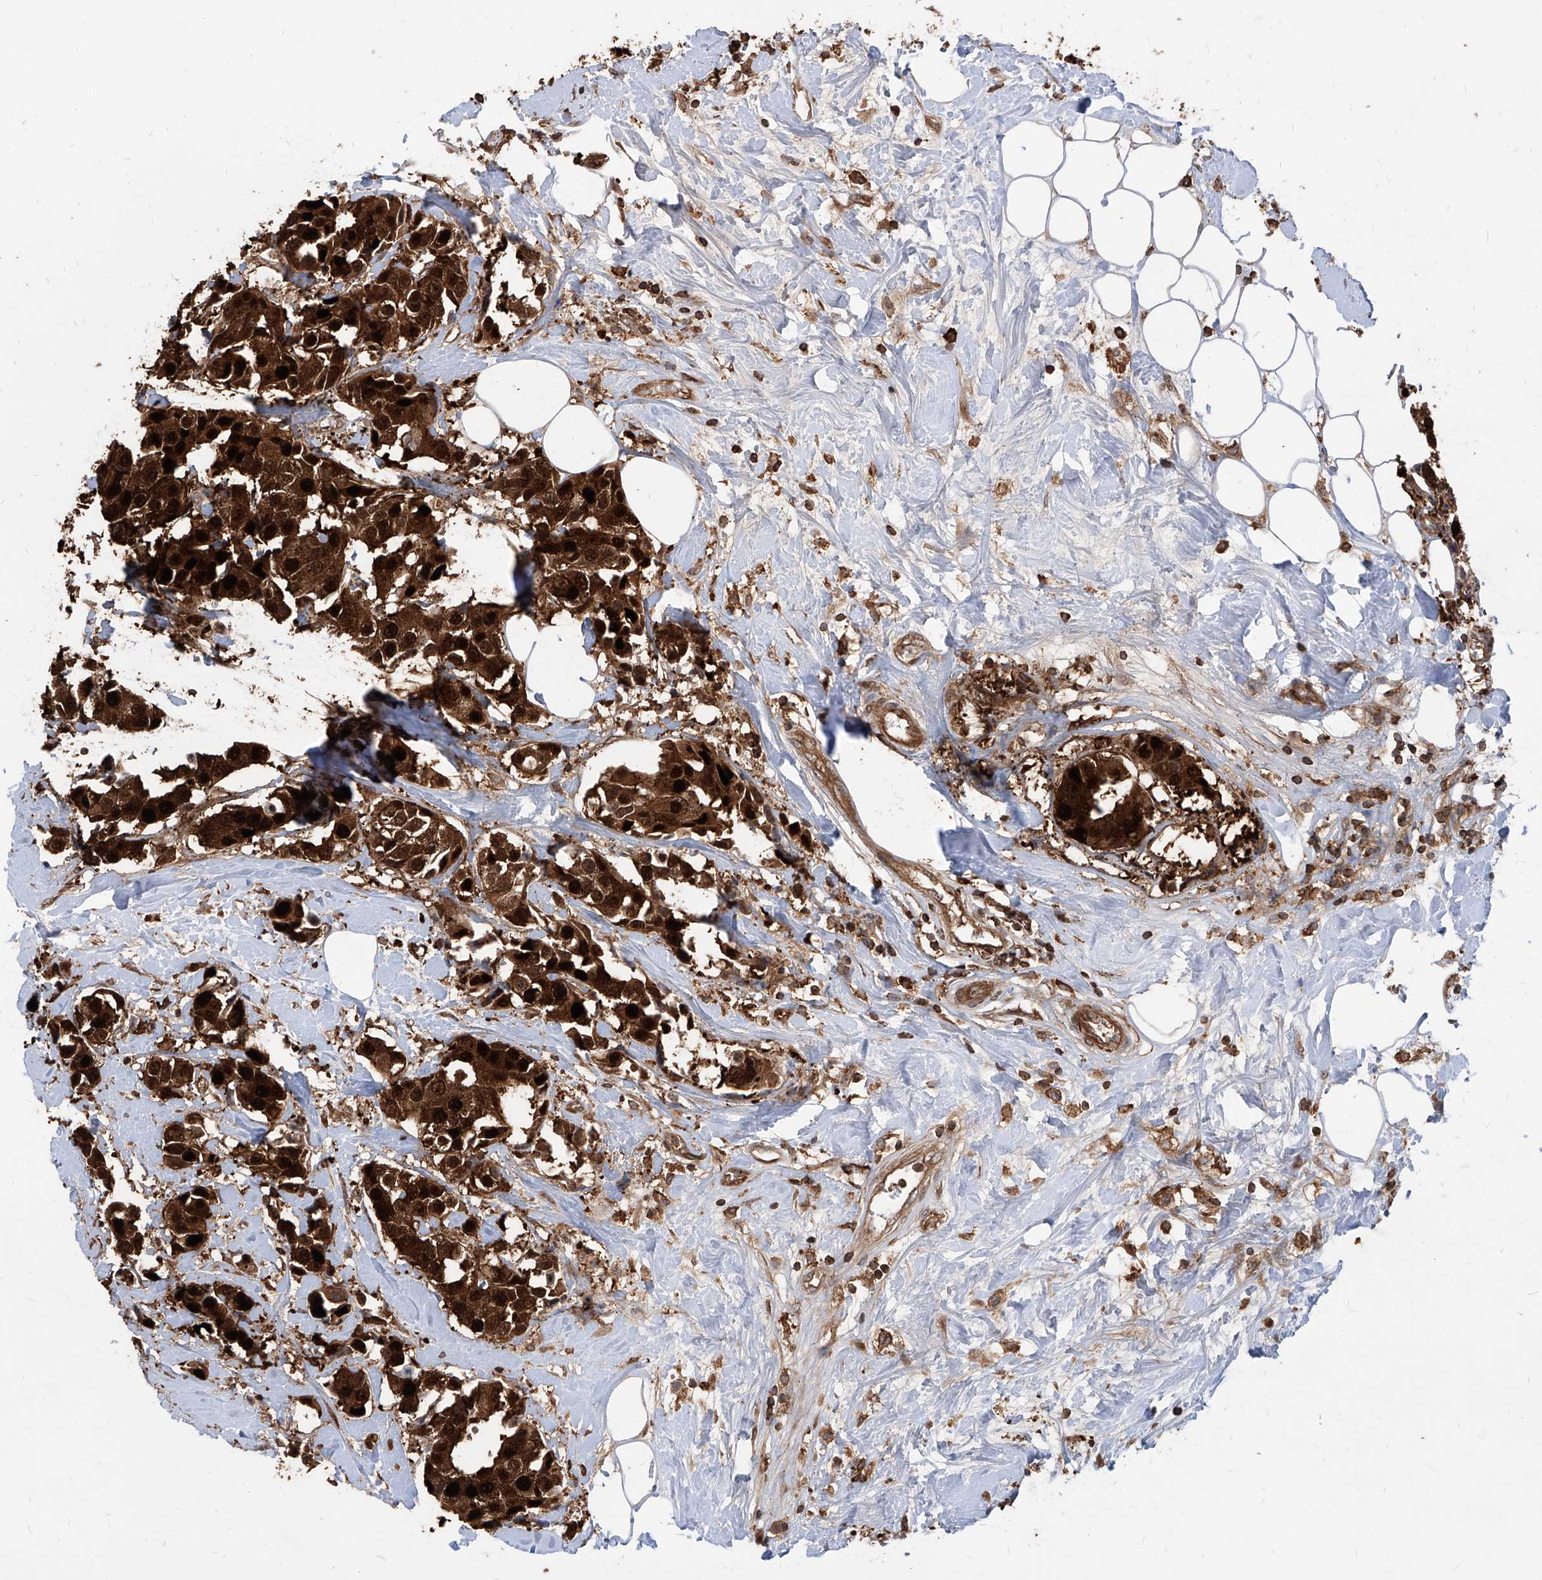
{"staining": {"intensity": "strong", "quantity": ">75%", "location": "cytoplasmic/membranous,nuclear"}, "tissue": "breast cancer", "cell_type": "Tumor cells", "image_type": "cancer", "snomed": [{"axis": "morphology", "description": "Normal tissue, NOS"}, {"axis": "morphology", "description": "Duct carcinoma"}, {"axis": "topography", "description": "Breast"}], "caption": "Immunohistochemical staining of human breast intraductal carcinoma displays high levels of strong cytoplasmic/membranous and nuclear expression in approximately >75% of tumor cells.", "gene": "MAGED2", "patient": {"sex": "female", "age": 39}}